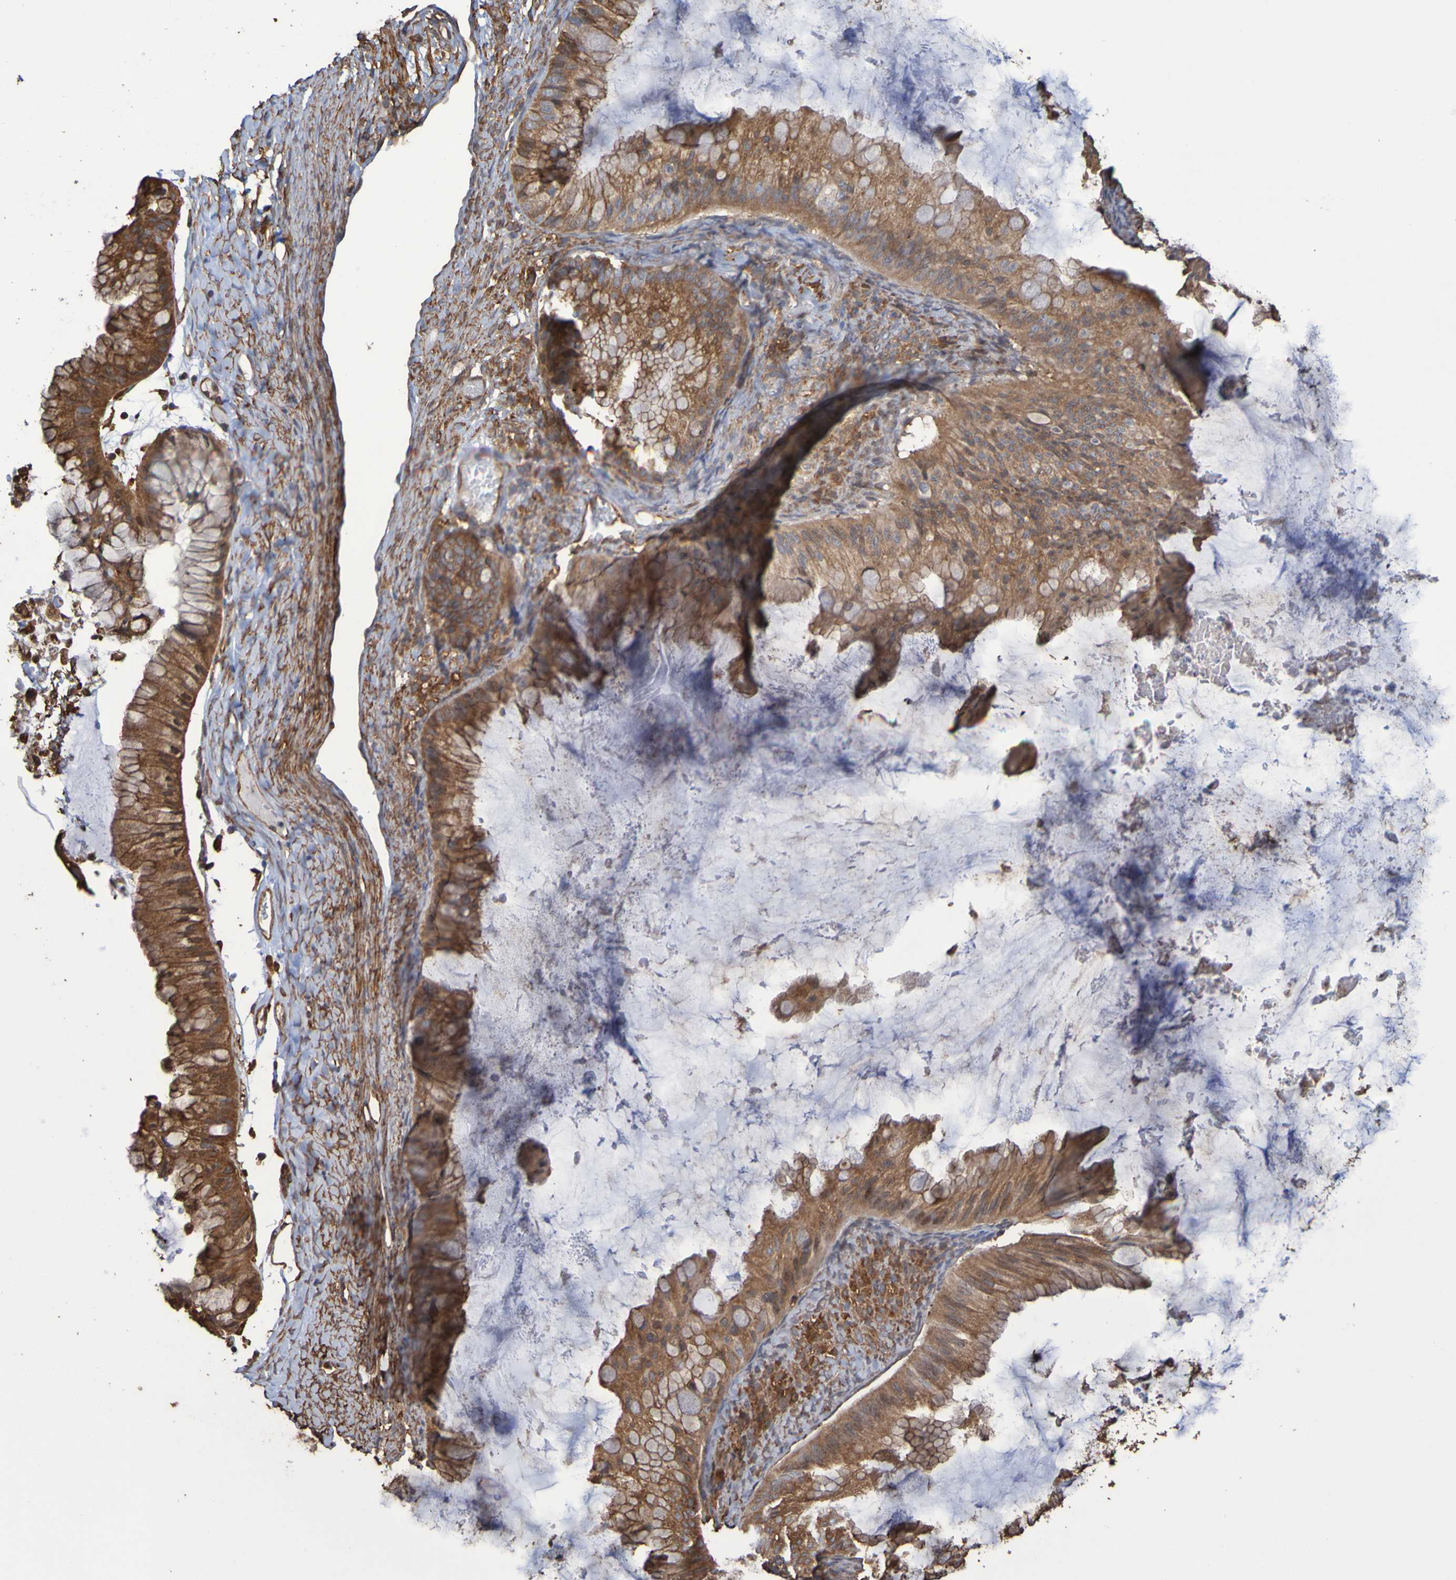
{"staining": {"intensity": "moderate", "quantity": ">75%", "location": "cytoplasmic/membranous"}, "tissue": "ovarian cancer", "cell_type": "Tumor cells", "image_type": "cancer", "snomed": [{"axis": "morphology", "description": "Cystadenocarcinoma, mucinous, NOS"}, {"axis": "topography", "description": "Ovary"}], "caption": "Immunohistochemistry micrograph of ovarian mucinous cystadenocarcinoma stained for a protein (brown), which displays medium levels of moderate cytoplasmic/membranous expression in about >75% of tumor cells.", "gene": "RAB11A", "patient": {"sex": "female", "age": 61}}